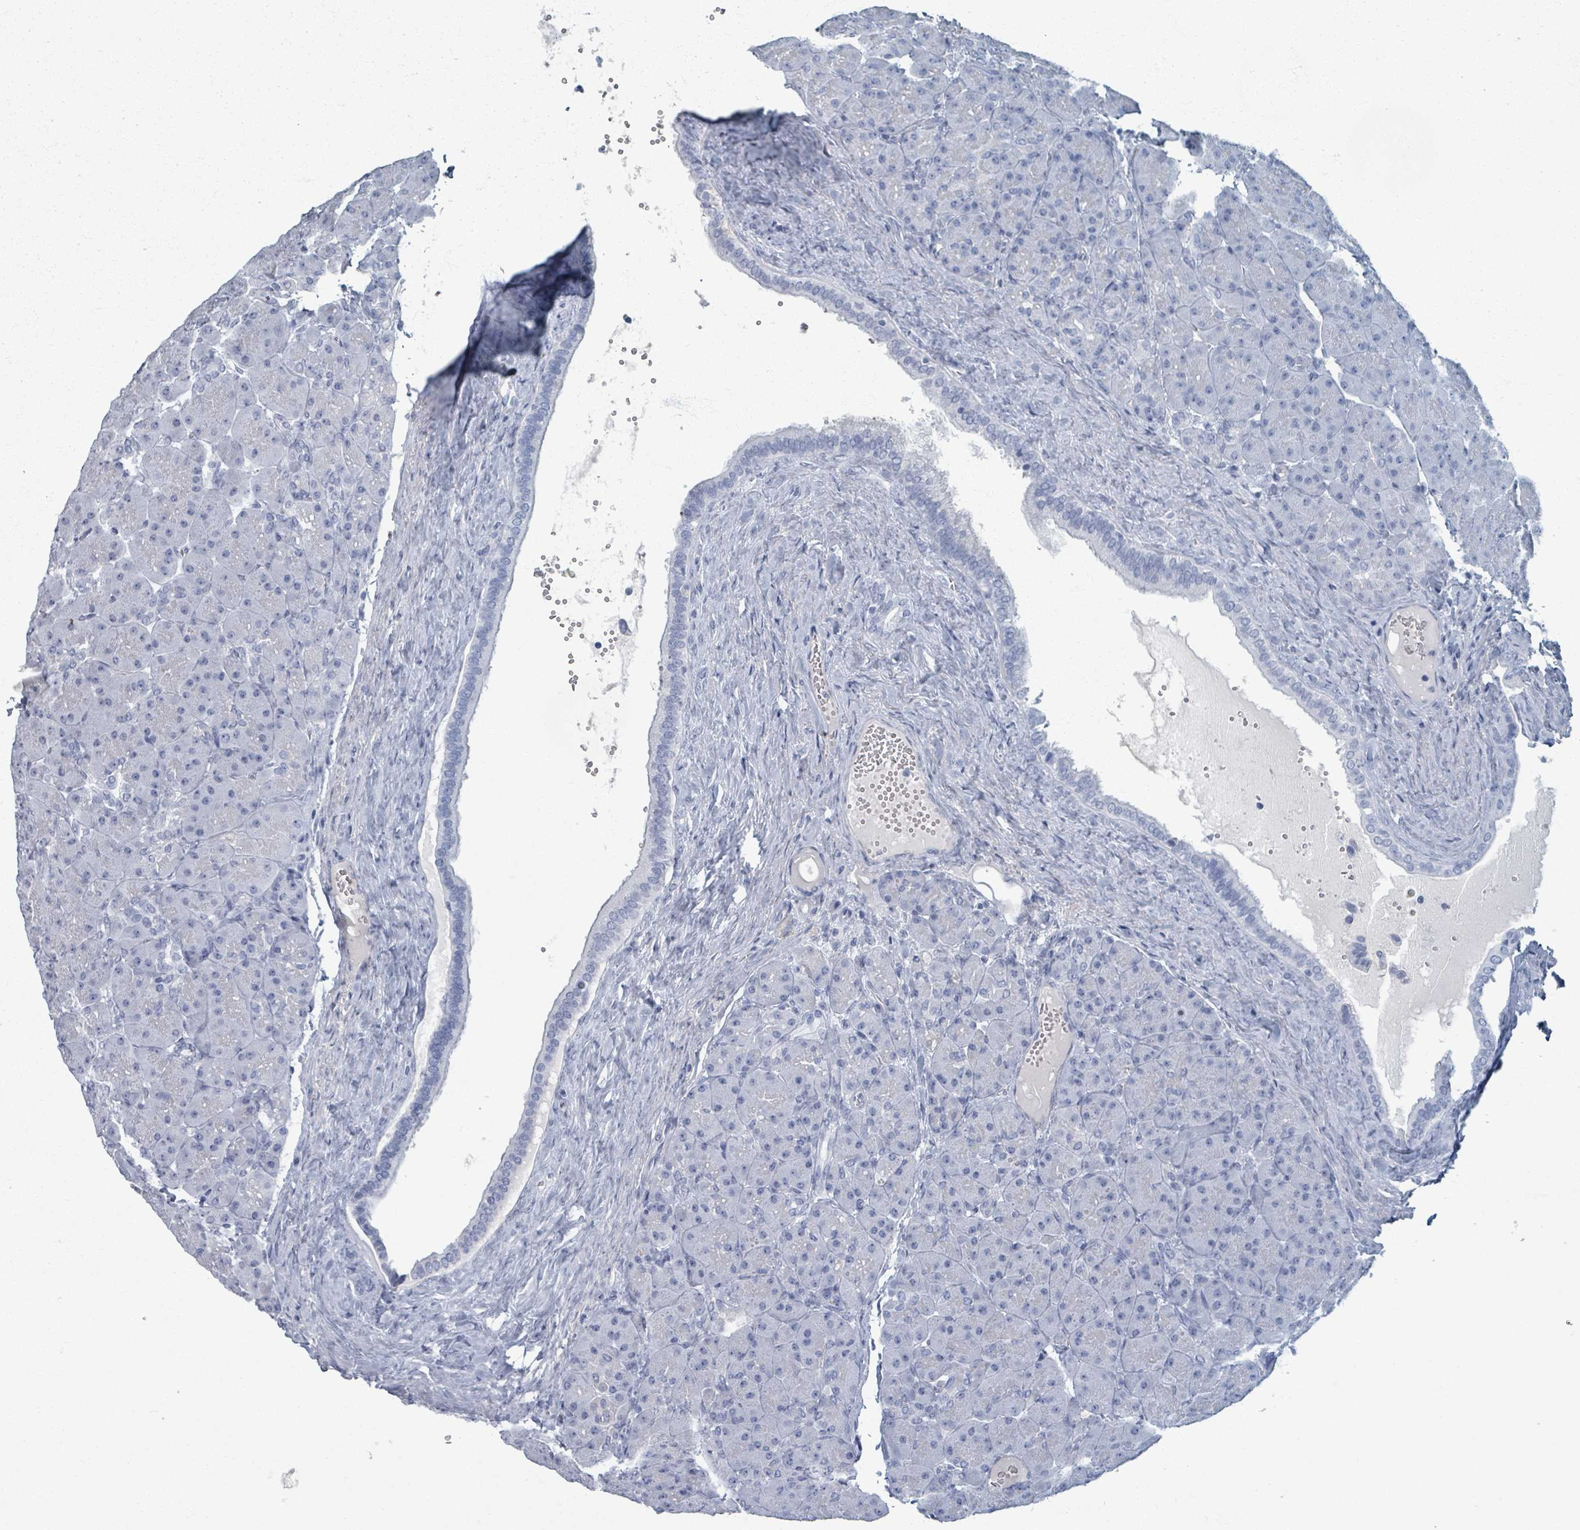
{"staining": {"intensity": "negative", "quantity": "none", "location": "none"}, "tissue": "pancreas", "cell_type": "Exocrine glandular cells", "image_type": "normal", "snomed": [{"axis": "morphology", "description": "Normal tissue, NOS"}, {"axis": "topography", "description": "Pancreas"}], "caption": "Human pancreas stained for a protein using immunohistochemistry (IHC) exhibits no positivity in exocrine glandular cells.", "gene": "TAS2R1", "patient": {"sex": "male", "age": 66}}